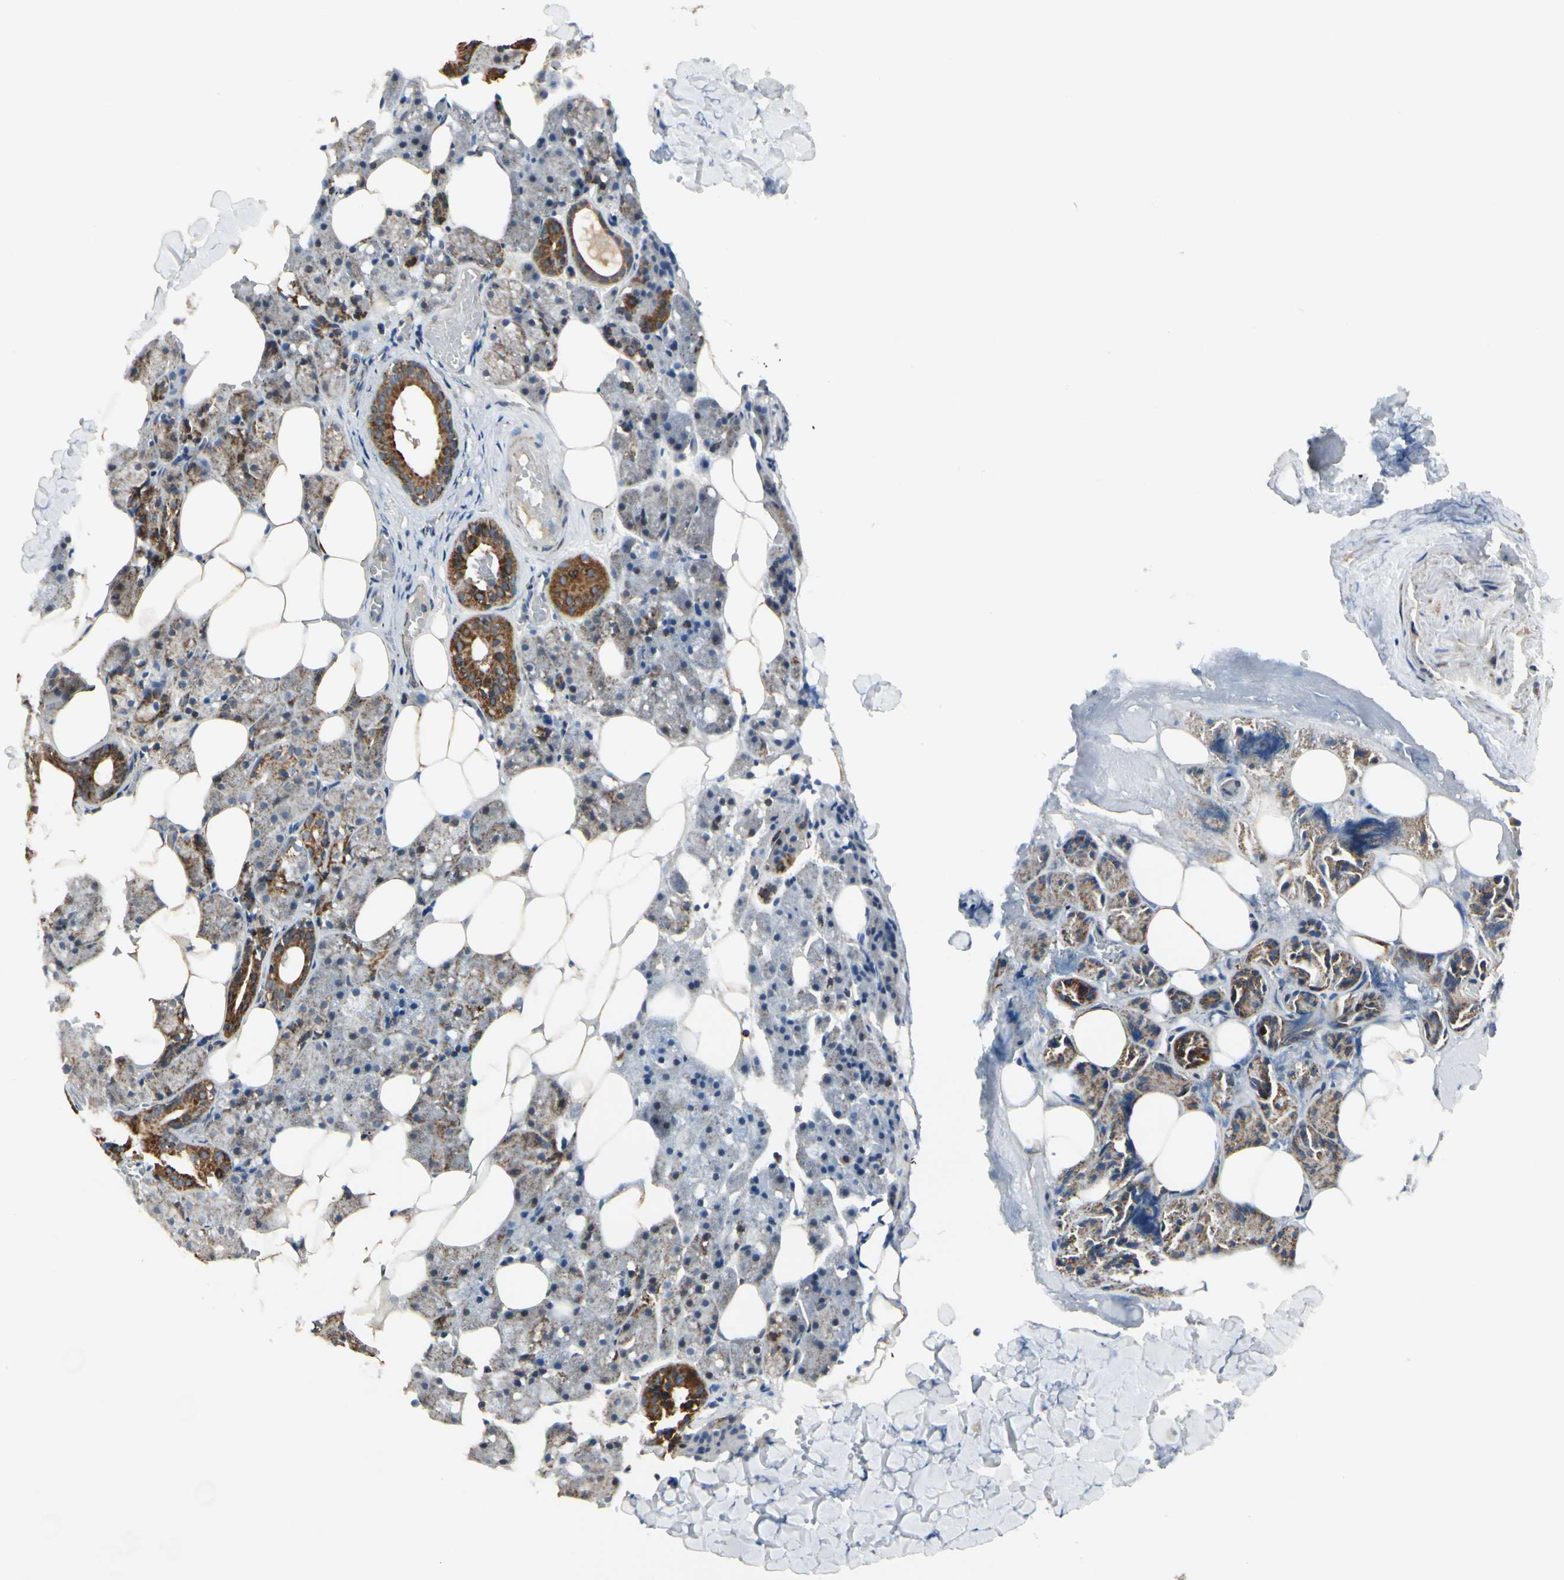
{"staining": {"intensity": "strong", "quantity": "25%-75%", "location": "cytoplasmic/membranous"}, "tissue": "salivary gland", "cell_type": "Glandular cells", "image_type": "normal", "snomed": [{"axis": "morphology", "description": "Normal tissue, NOS"}, {"axis": "topography", "description": "Salivary gland"}], "caption": "Benign salivary gland was stained to show a protein in brown. There is high levels of strong cytoplasmic/membranous staining in about 25%-75% of glandular cells. (DAB = brown stain, brightfield microscopy at high magnification).", "gene": "ANKS6", "patient": {"sex": "female", "age": 55}}